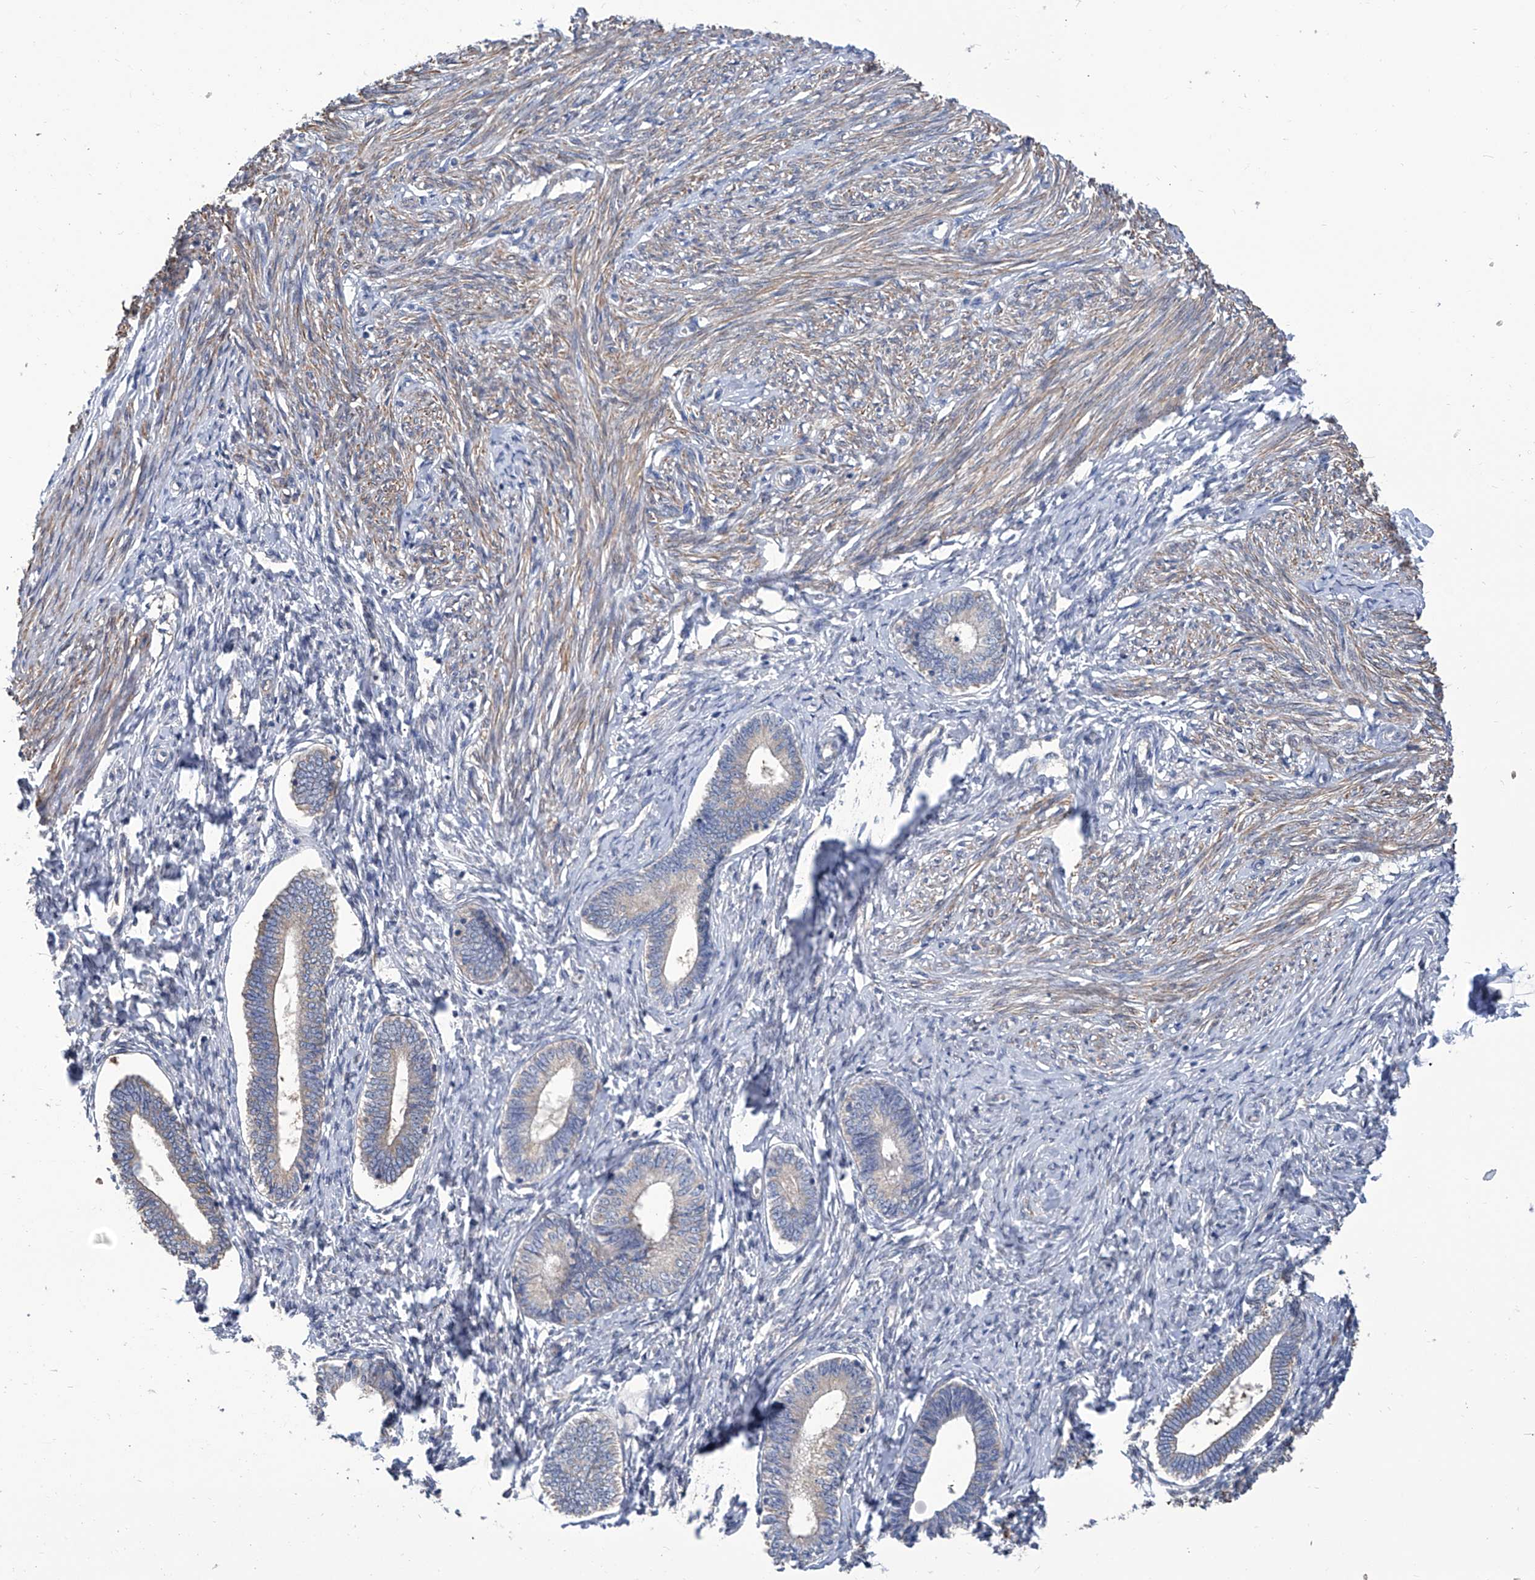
{"staining": {"intensity": "negative", "quantity": "none", "location": "none"}, "tissue": "endometrium", "cell_type": "Cells in endometrial stroma", "image_type": "normal", "snomed": [{"axis": "morphology", "description": "Normal tissue, NOS"}, {"axis": "topography", "description": "Endometrium"}], "caption": "Immunohistochemical staining of benign human endometrium exhibits no significant expression in cells in endometrial stroma.", "gene": "SMS", "patient": {"sex": "female", "age": 72}}